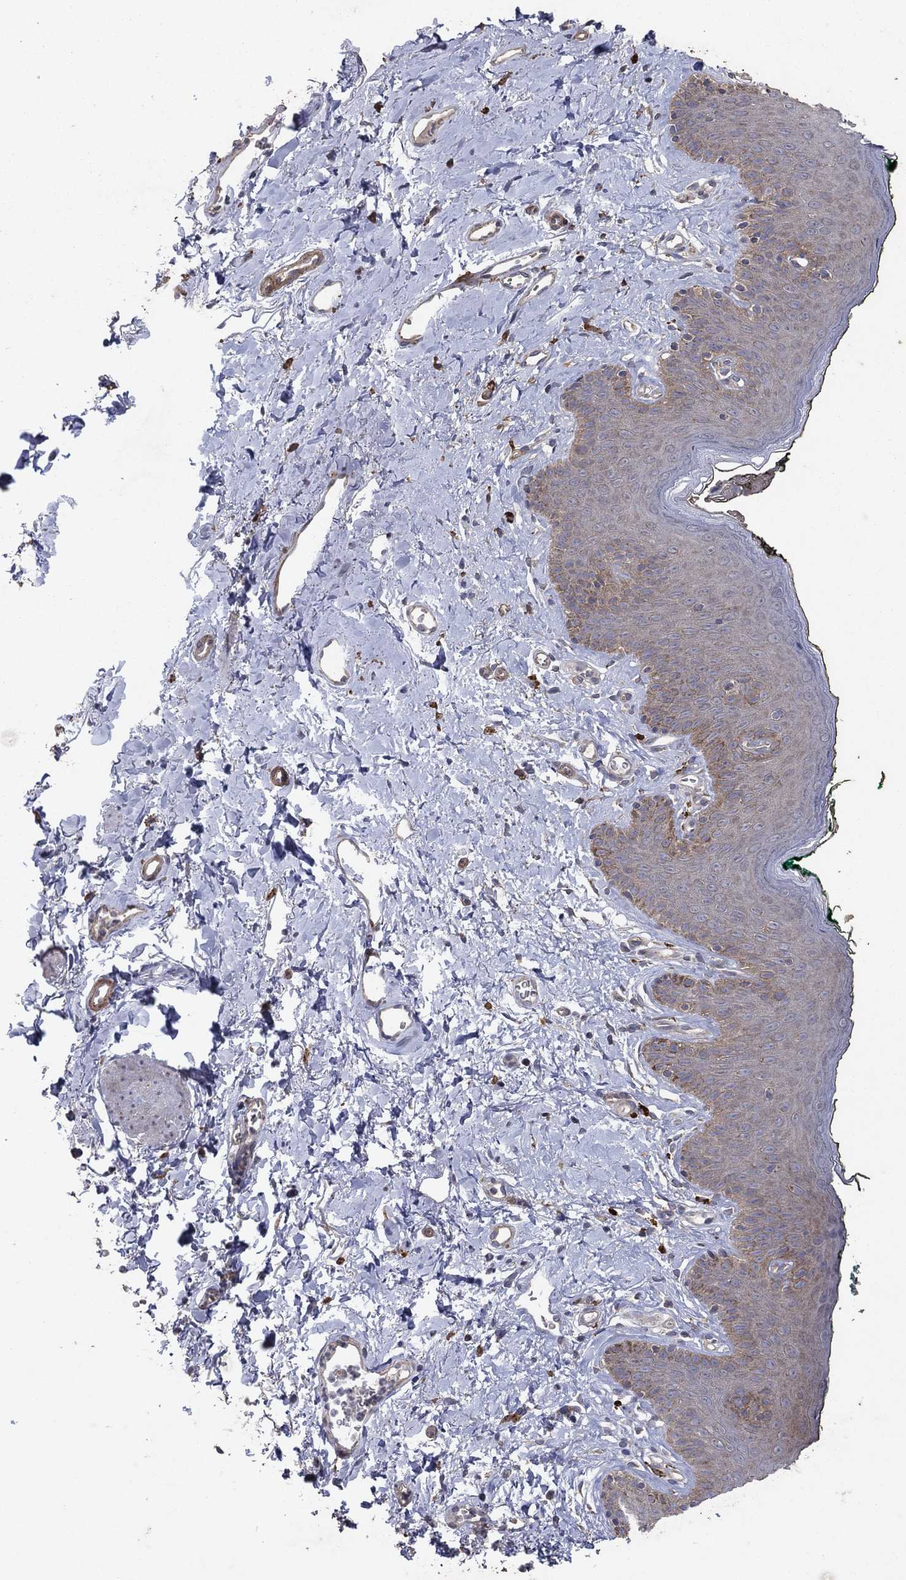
{"staining": {"intensity": "weak", "quantity": "25%-75%", "location": "cytoplasmic/membranous"}, "tissue": "skin", "cell_type": "Epidermal cells", "image_type": "normal", "snomed": [{"axis": "morphology", "description": "Normal tissue, NOS"}, {"axis": "topography", "description": "Vulva"}], "caption": "Immunohistochemical staining of normal skin displays low levels of weak cytoplasmic/membranous positivity in approximately 25%-75% of epidermal cells.", "gene": "FRG1", "patient": {"sex": "female", "age": 66}}